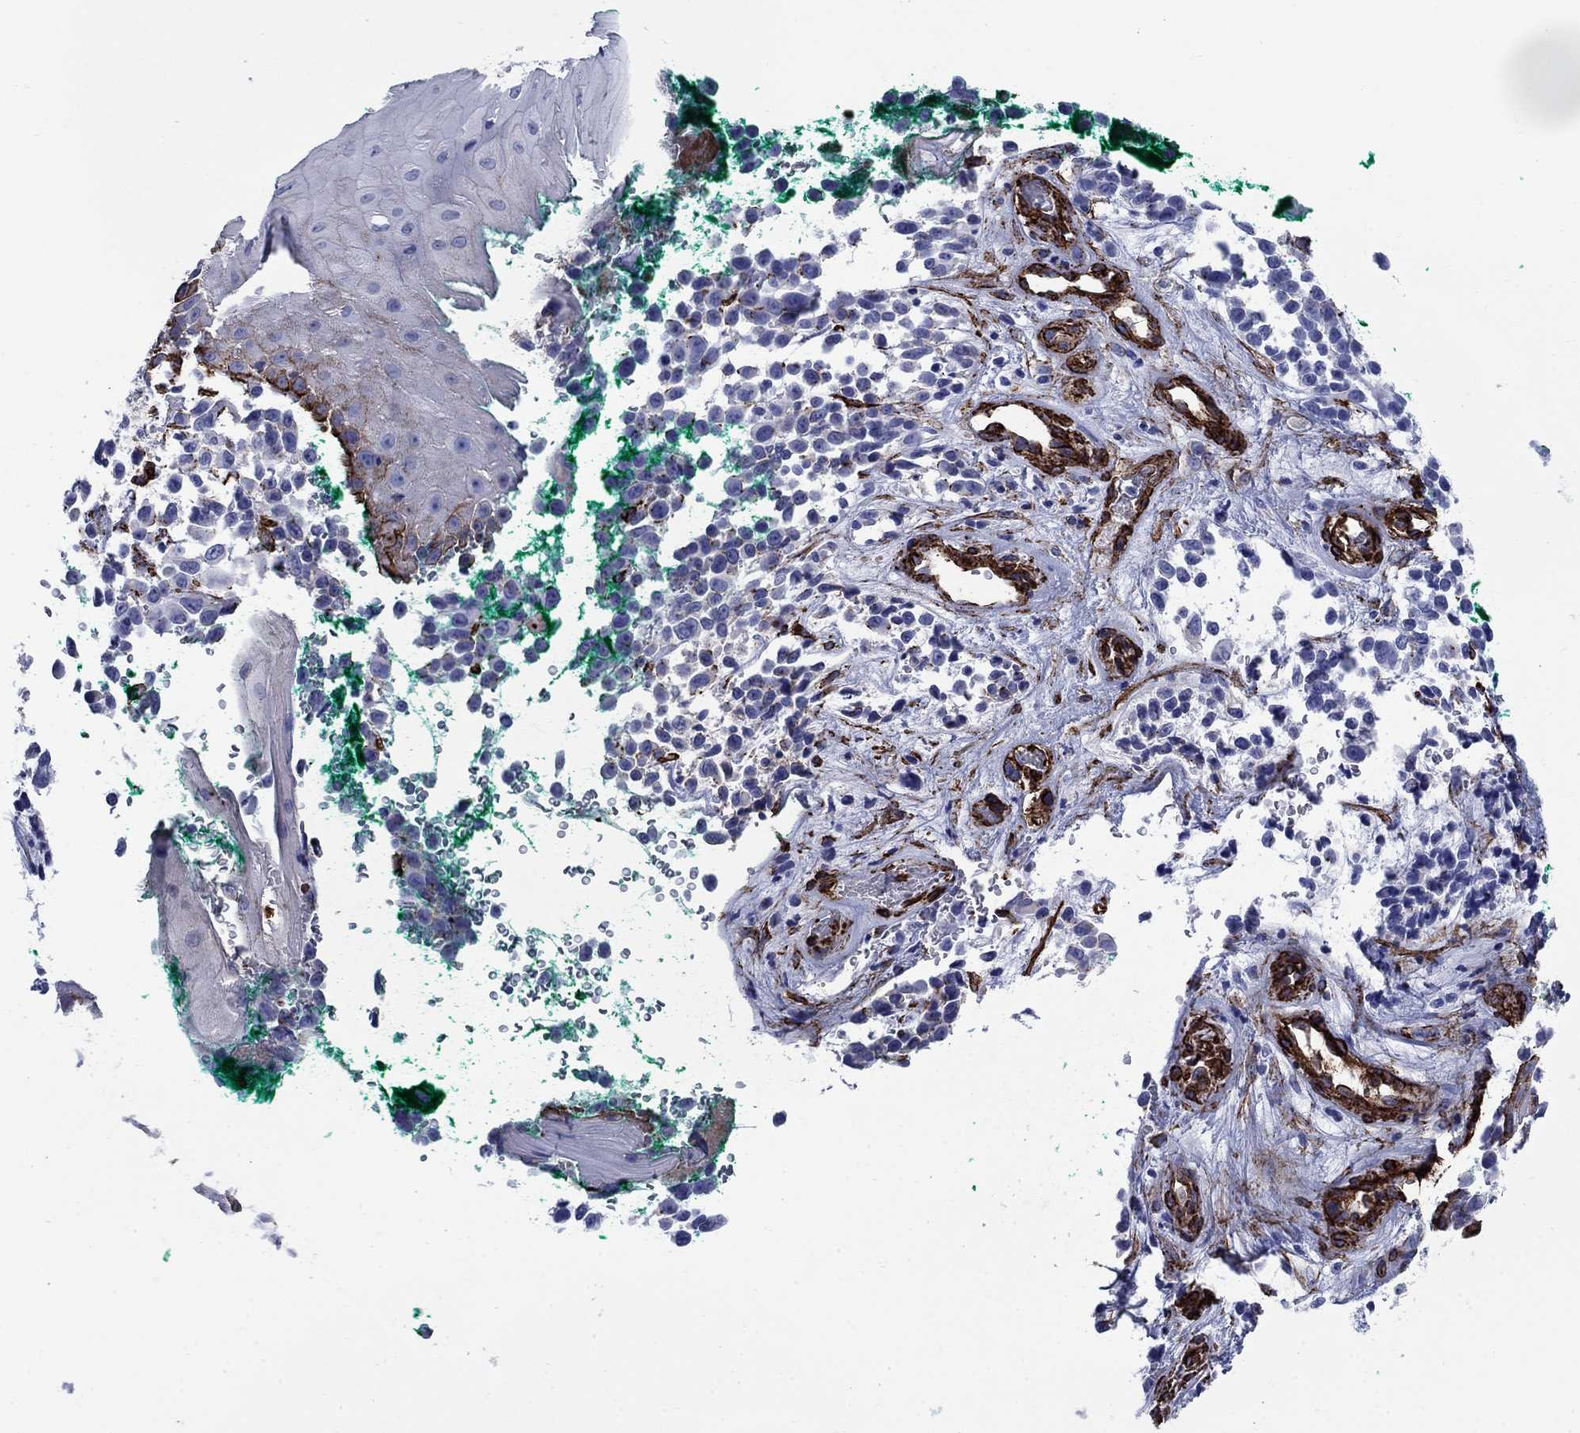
{"staining": {"intensity": "negative", "quantity": "none", "location": "none"}, "tissue": "melanoma", "cell_type": "Tumor cells", "image_type": "cancer", "snomed": [{"axis": "morphology", "description": "Malignant melanoma, NOS"}, {"axis": "topography", "description": "Skin"}], "caption": "Tumor cells are negative for protein expression in human malignant melanoma.", "gene": "VTN", "patient": {"sex": "female", "age": 88}}